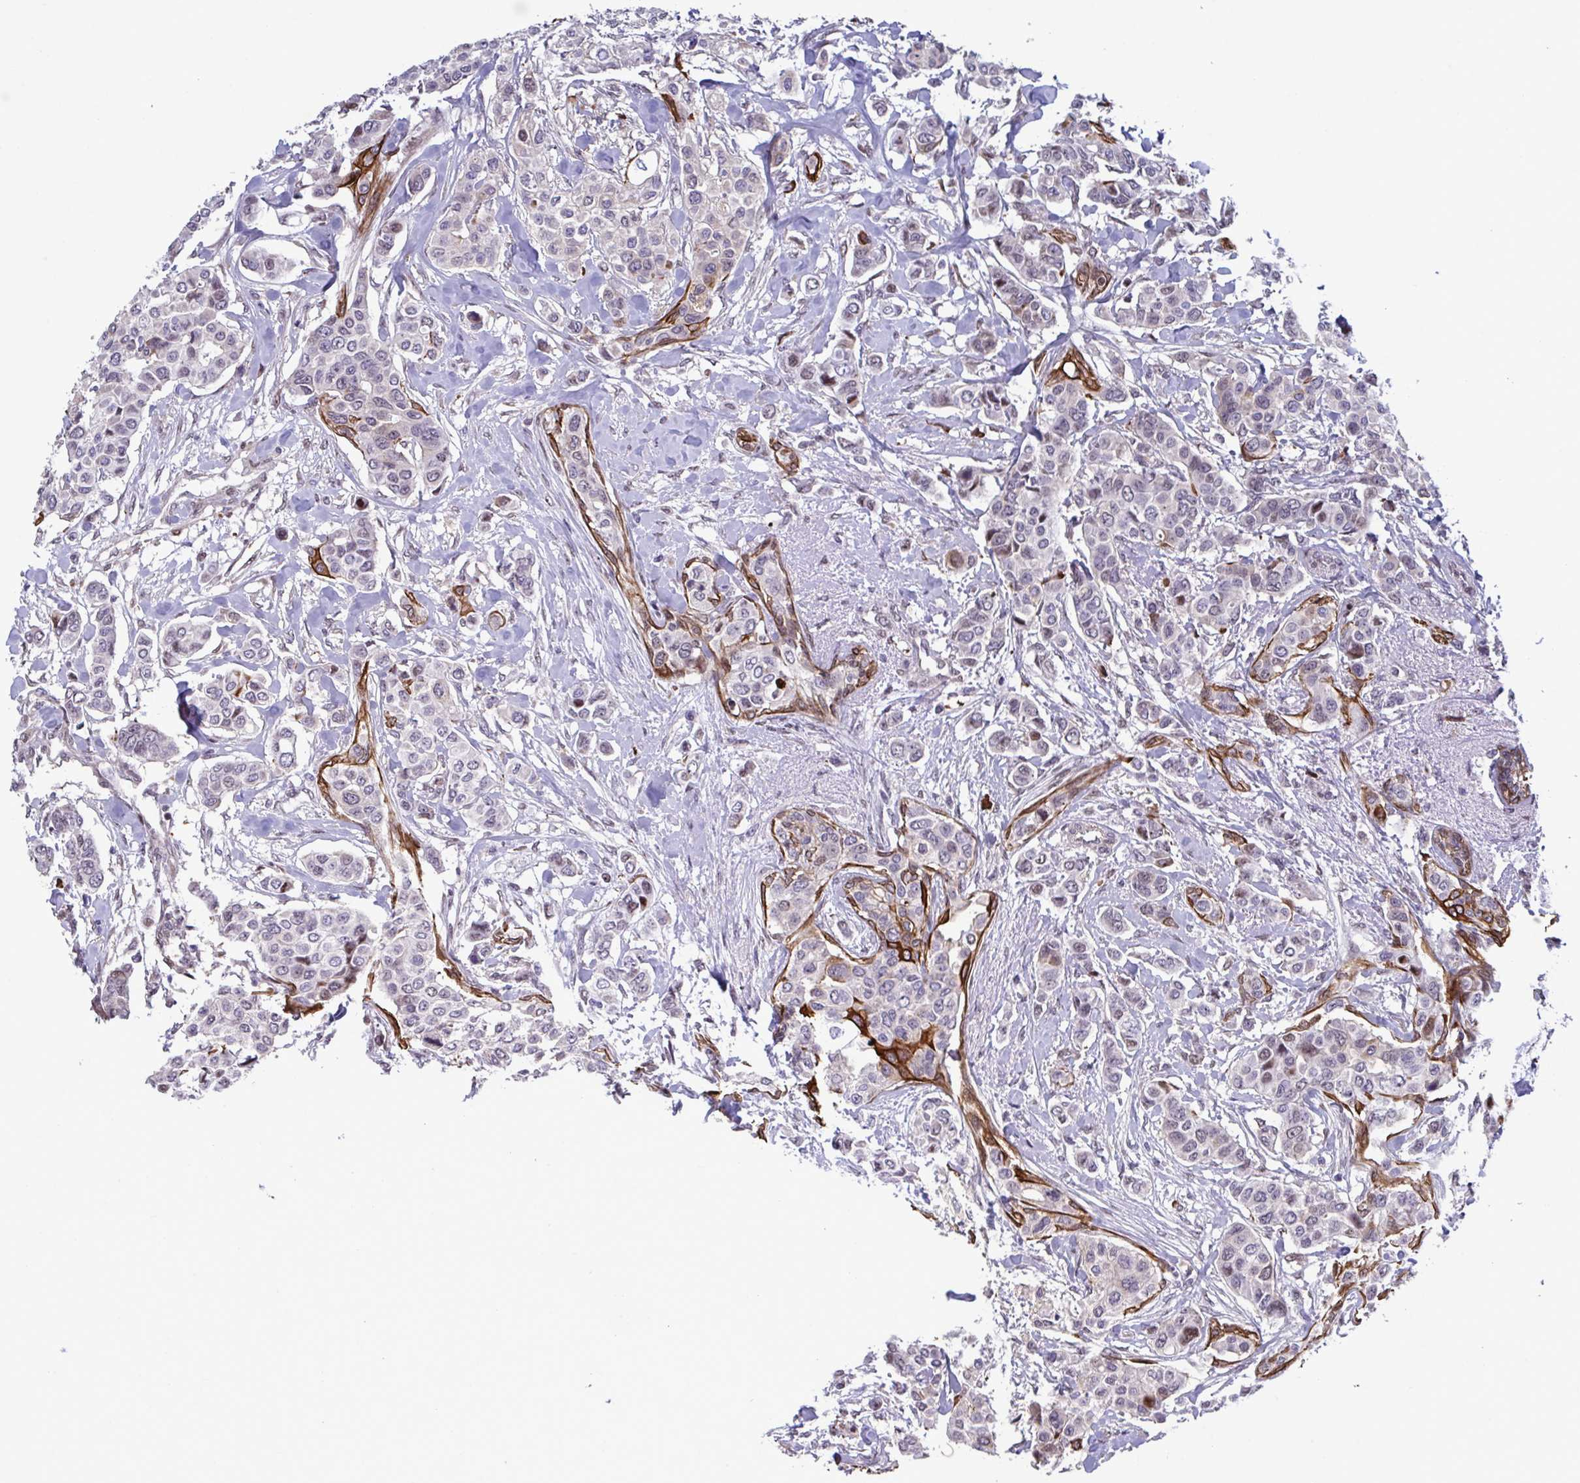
{"staining": {"intensity": "weak", "quantity": "<25%", "location": "nuclear"}, "tissue": "breast cancer", "cell_type": "Tumor cells", "image_type": "cancer", "snomed": [{"axis": "morphology", "description": "Lobular carcinoma"}, {"axis": "topography", "description": "Breast"}], "caption": "Tumor cells show no significant protein positivity in breast cancer.", "gene": "PELI2", "patient": {"sex": "female", "age": 51}}